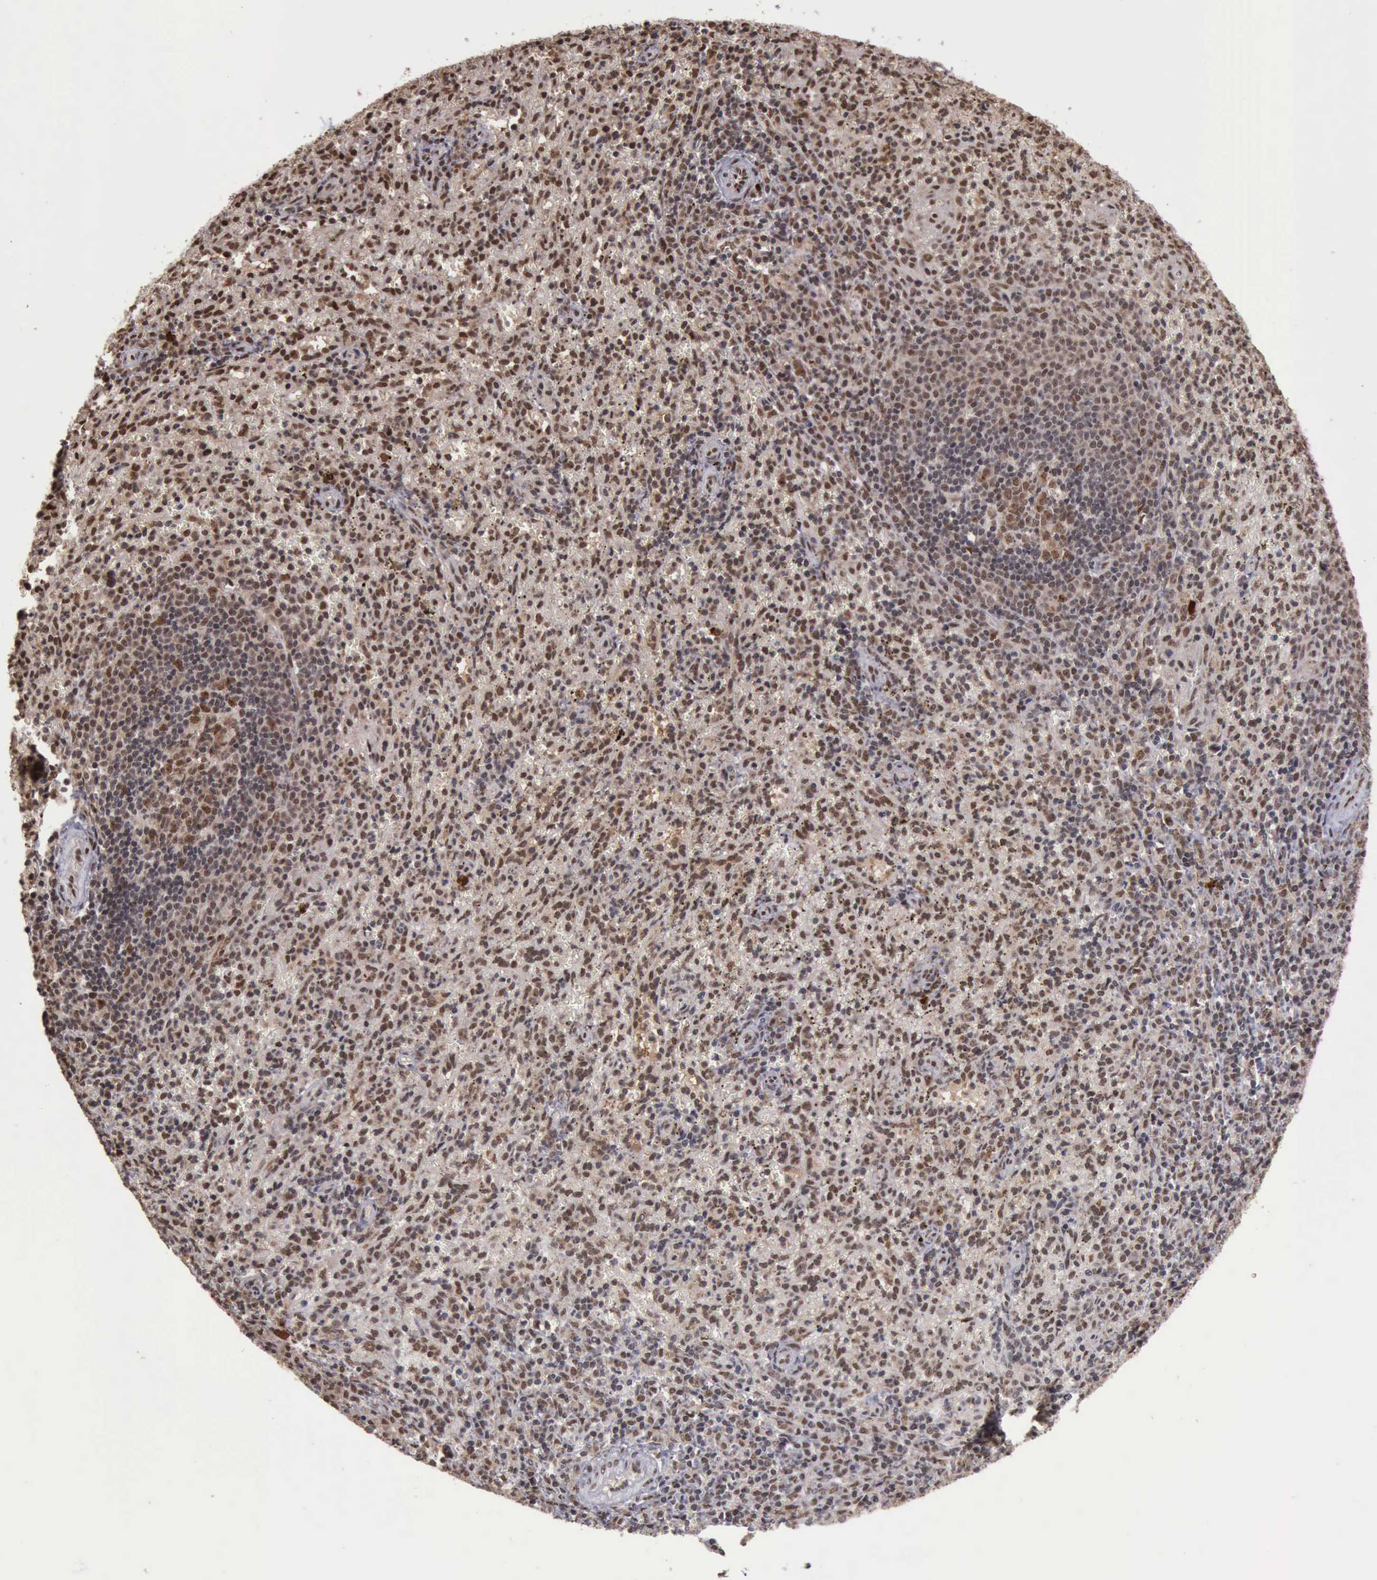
{"staining": {"intensity": "moderate", "quantity": ">75%", "location": "cytoplasmic/membranous,nuclear"}, "tissue": "spleen", "cell_type": "Cells in red pulp", "image_type": "normal", "snomed": [{"axis": "morphology", "description": "Normal tissue, NOS"}, {"axis": "topography", "description": "Spleen"}], "caption": "This micrograph shows IHC staining of normal human spleen, with medium moderate cytoplasmic/membranous,nuclear staining in about >75% of cells in red pulp.", "gene": "TRMT2A", "patient": {"sex": "female", "age": 10}}